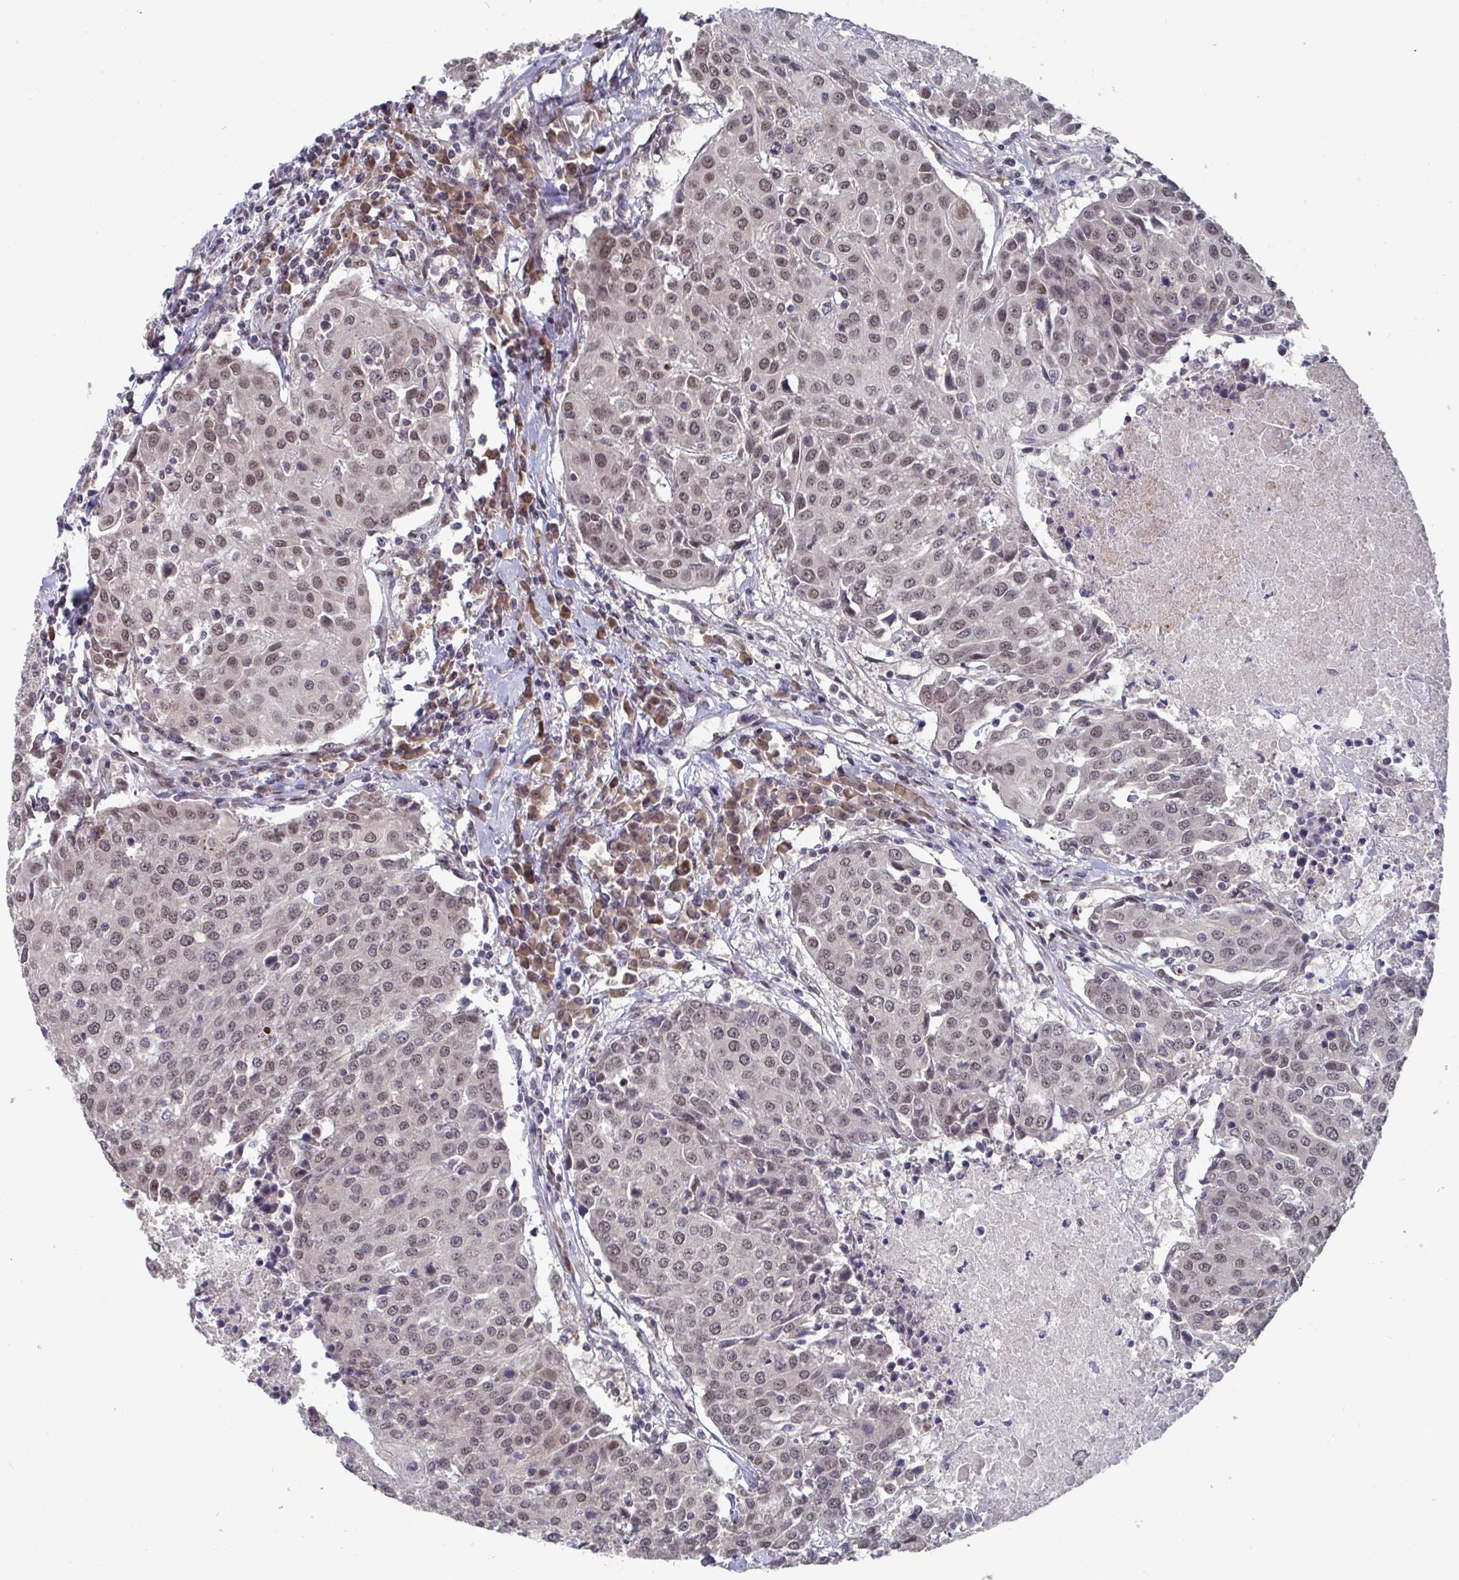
{"staining": {"intensity": "moderate", "quantity": ">75%", "location": "nuclear"}, "tissue": "urothelial cancer", "cell_type": "Tumor cells", "image_type": "cancer", "snomed": [{"axis": "morphology", "description": "Urothelial carcinoma, High grade"}, {"axis": "topography", "description": "Urinary bladder"}], "caption": "A high-resolution image shows immunohistochemistry staining of urothelial carcinoma (high-grade), which displays moderate nuclear expression in approximately >75% of tumor cells. The staining was performed using DAB, with brown indicating positive protein expression. Nuclei are stained blue with hematoxylin.", "gene": "JMJD1C", "patient": {"sex": "female", "age": 85}}